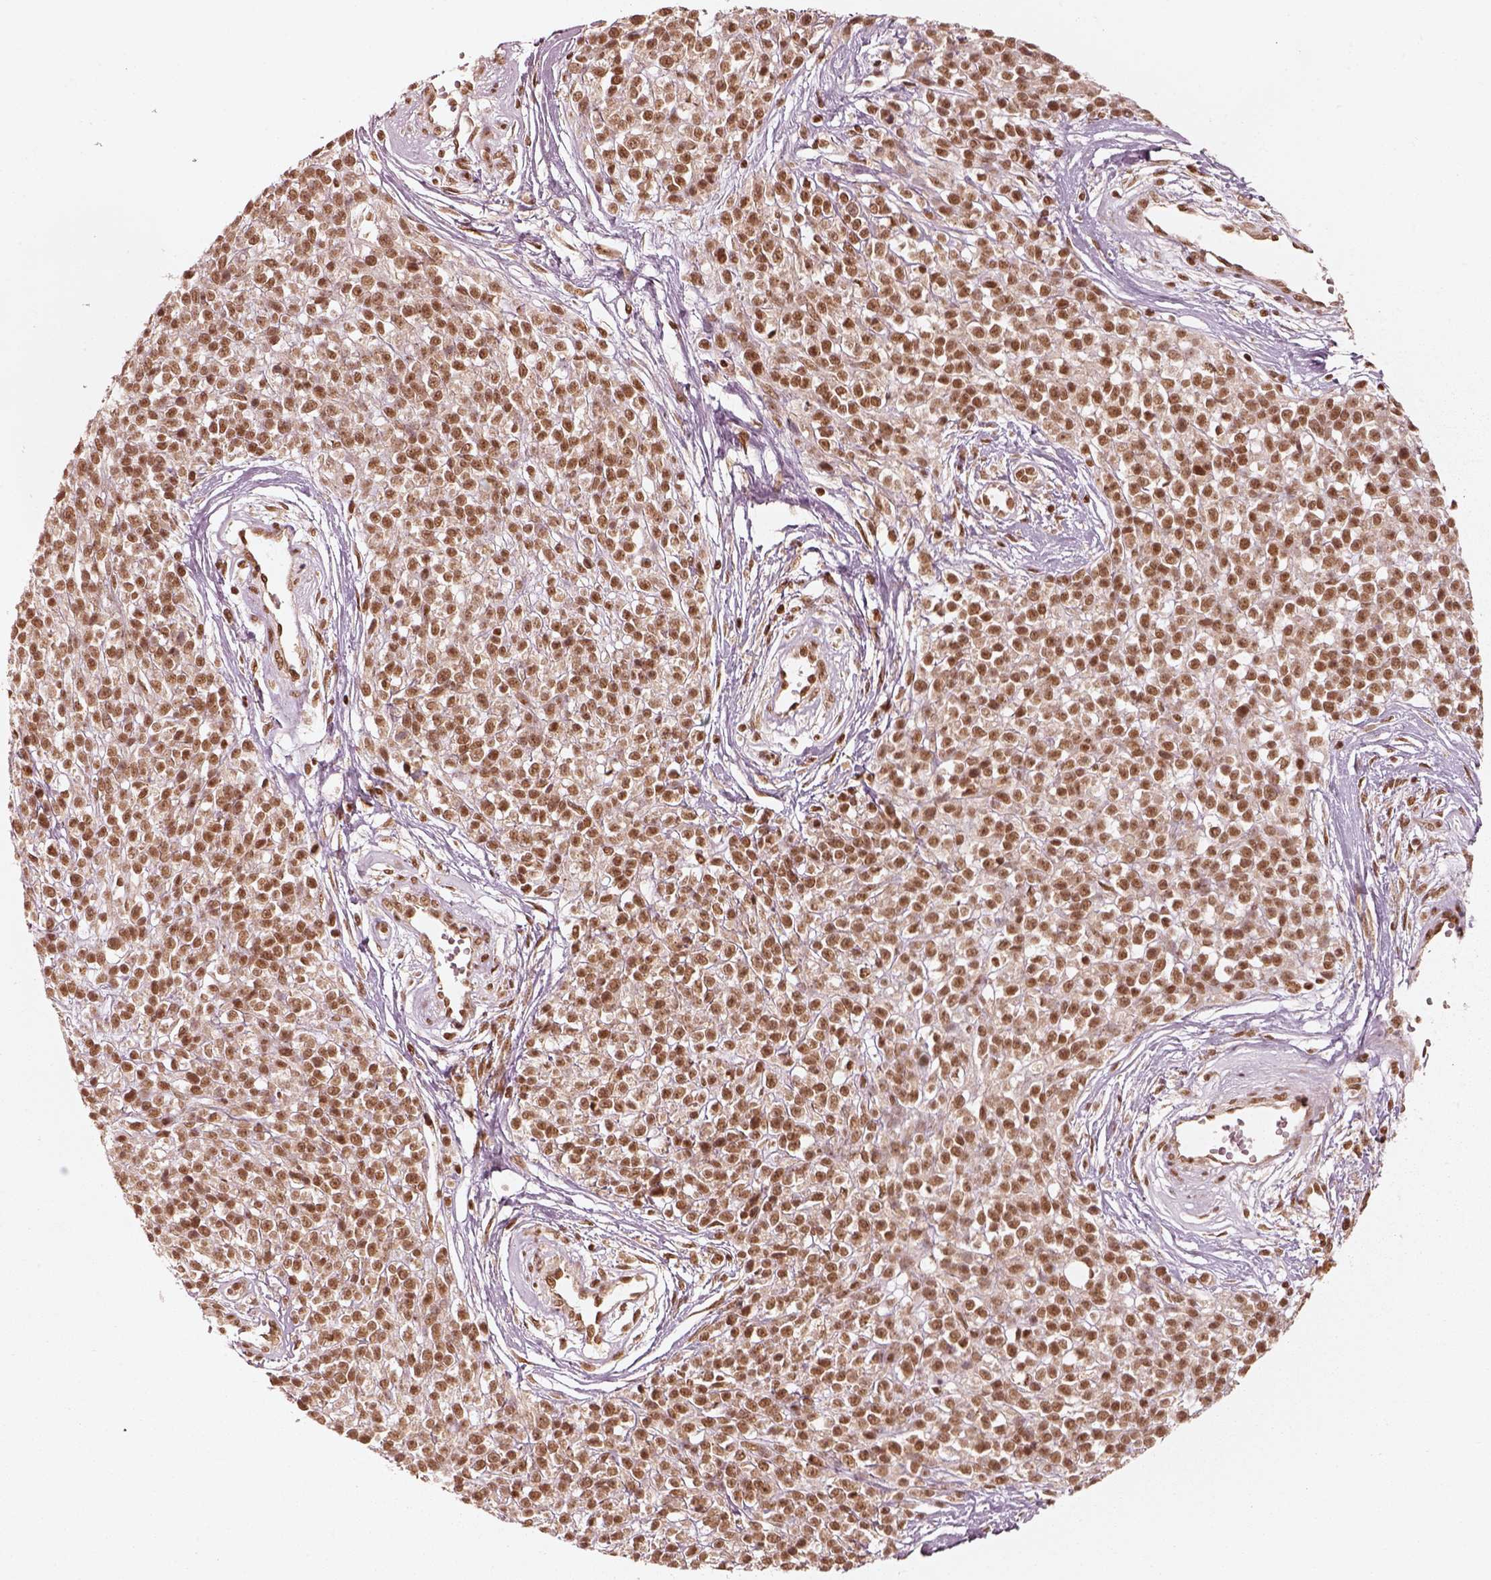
{"staining": {"intensity": "strong", "quantity": ">75%", "location": "nuclear"}, "tissue": "melanoma", "cell_type": "Tumor cells", "image_type": "cancer", "snomed": [{"axis": "morphology", "description": "Malignant melanoma, NOS"}, {"axis": "topography", "description": "Skin"}, {"axis": "topography", "description": "Skin of trunk"}], "caption": "Immunohistochemistry (IHC) histopathology image of neoplastic tissue: human melanoma stained using IHC shows high levels of strong protein expression localized specifically in the nuclear of tumor cells, appearing as a nuclear brown color.", "gene": "GMEB2", "patient": {"sex": "male", "age": 74}}